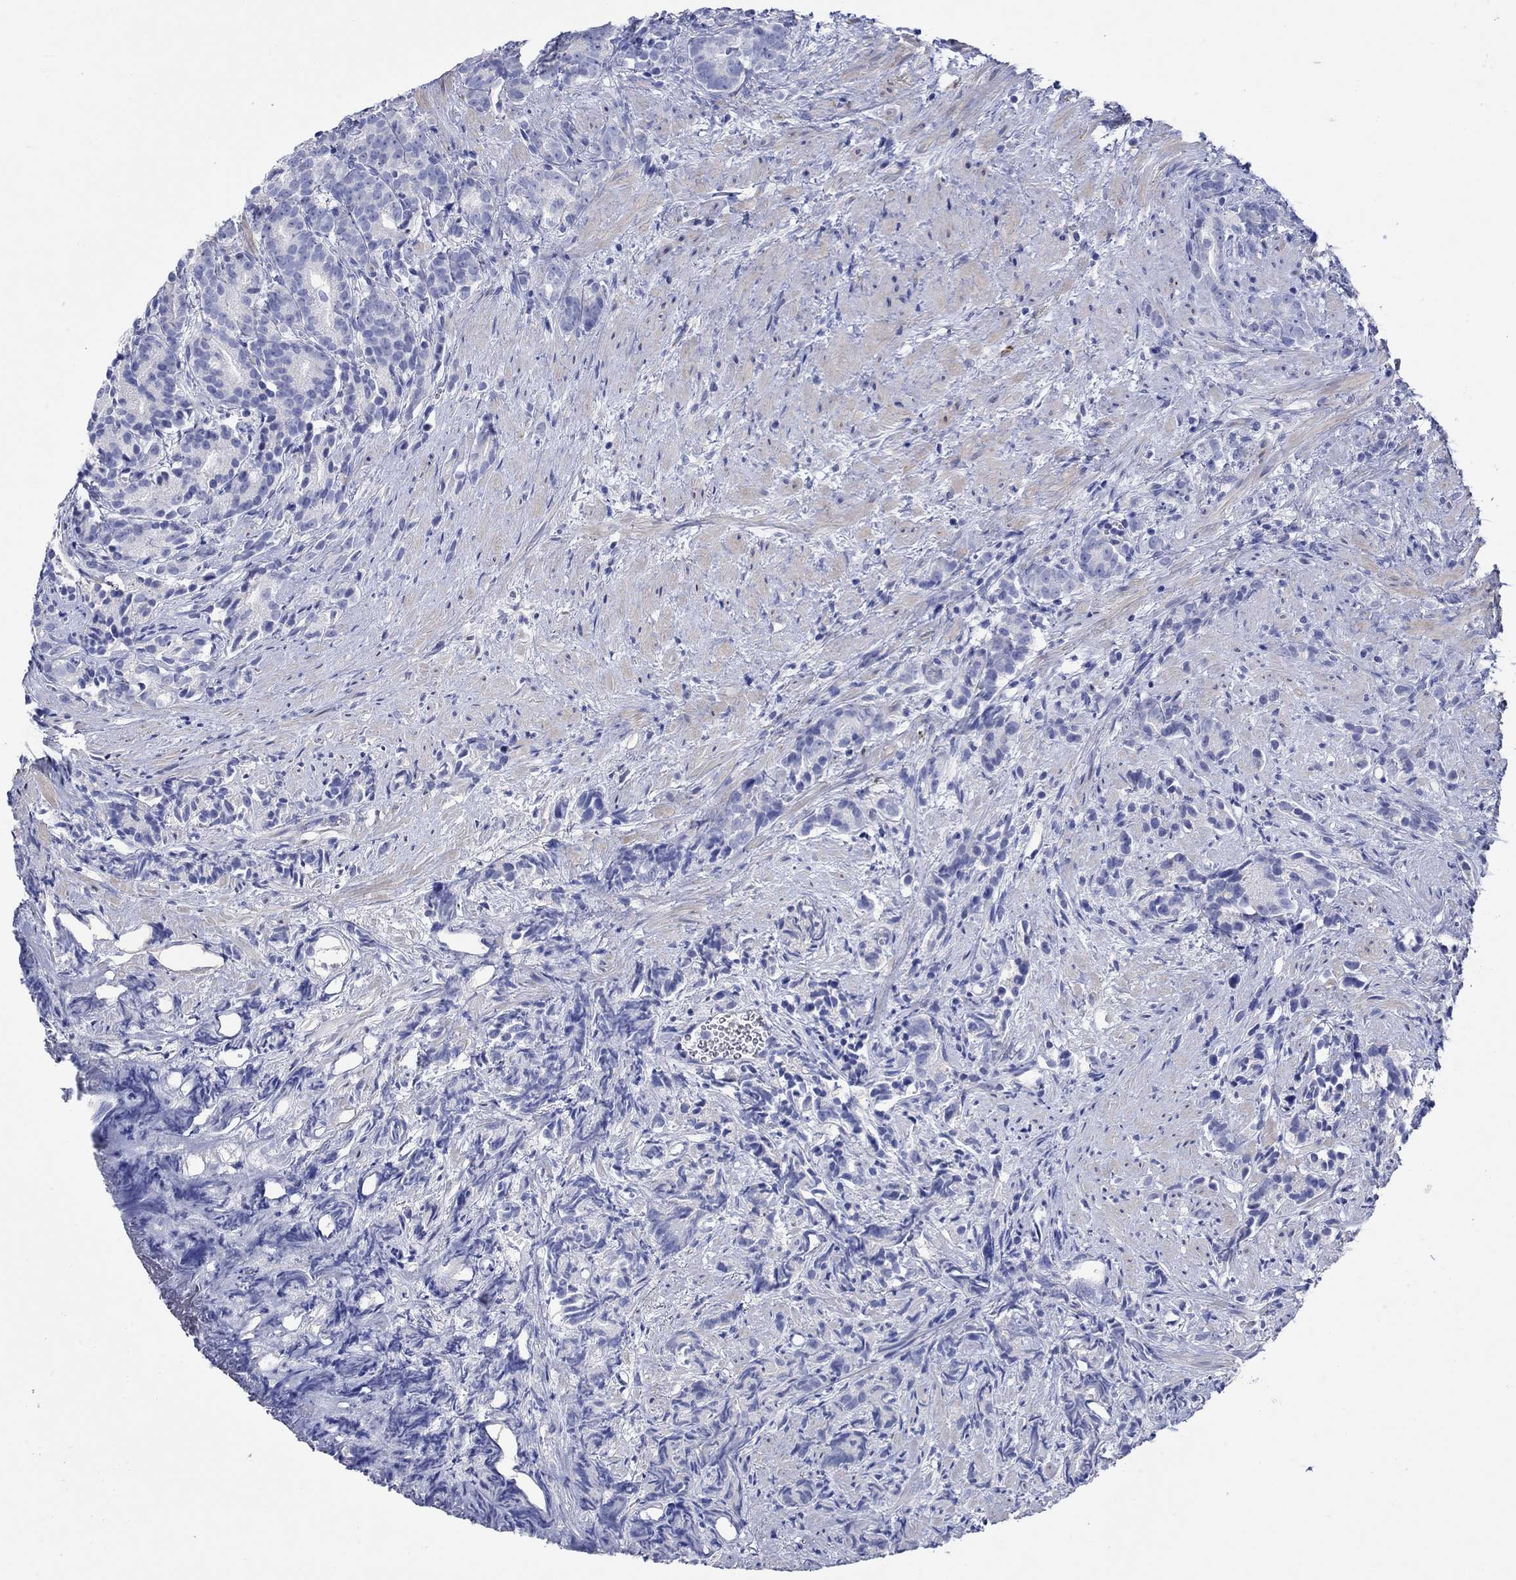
{"staining": {"intensity": "negative", "quantity": "none", "location": "none"}, "tissue": "prostate cancer", "cell_type": "Tumor cells", "image_type": "cancer", "snomed": [{"axis": "morphology", "description": "Adenocarcinoma, High grade"}, {"axis": "topography", "description": "Prostate"}], "caption": "The histopathology image displays no significant positivity in tumor cells of high-grade adenocarcinoma (prostate).", "gene": "P2RY6", "patient": {"sex": "male", "age": 90}}